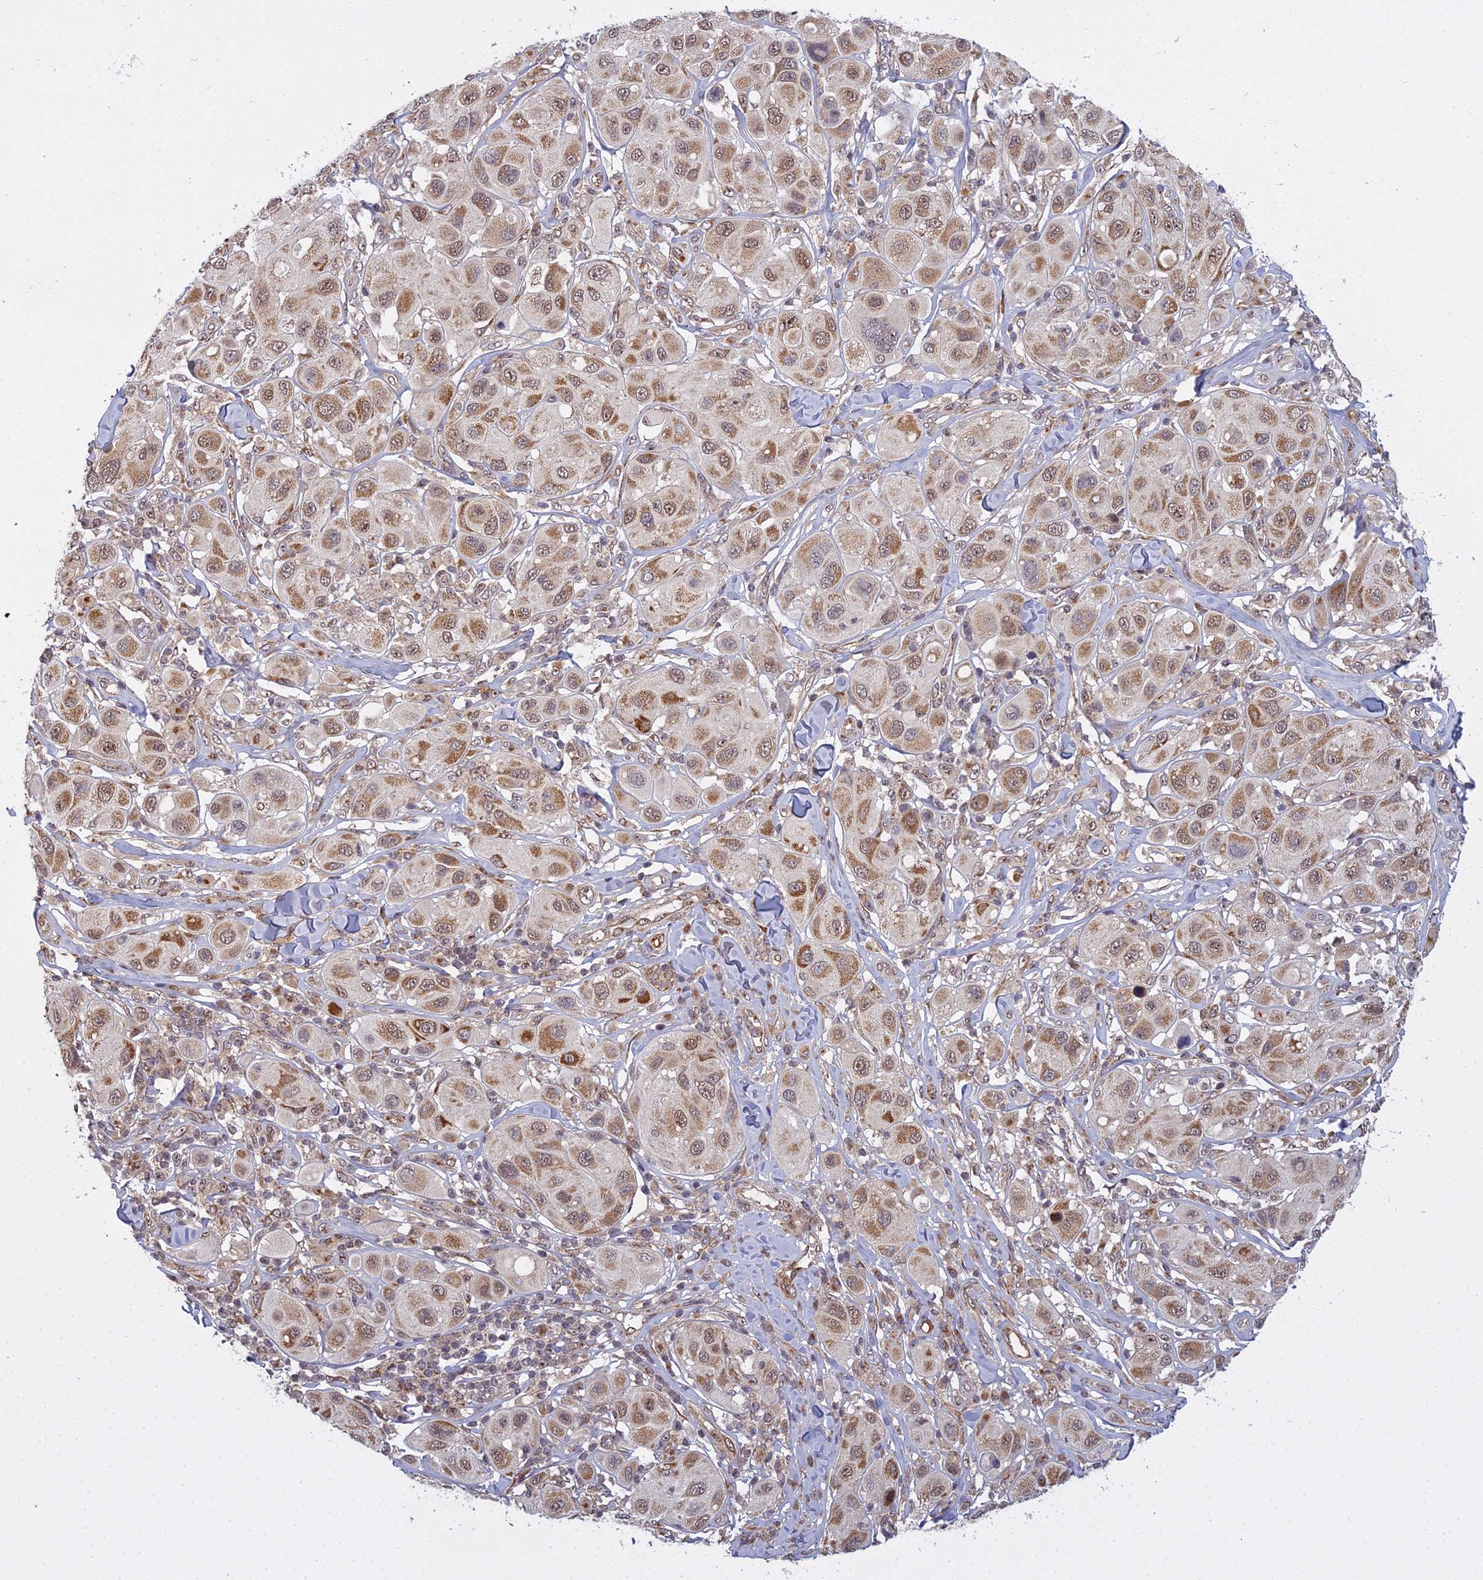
{"staining": {"intensity": "moderate", "quantity": ">75%", "location": "cytoplasmic/membranous,nuclear"}, "tissue": "melanoma", "cell_type": "Tumor cells", "image_type": "cancer", "snomed": [{"axis": "morphology", "description": "Malignant melanoma, Metastatic site"}, {"axis": "topography", "description": "Skin"}], "caption": "IHC staining of melanoma, which reveals medium levels of moderate cytoplasmic/membranous and nuclear expression in approximately >75% of tumor cells indicating moderate cytoplasmic/membranous and nuclear protein positivity. The staining was performed using DAB (brown) for protein detection and nuclei were counterstained in hematoxylin (blue).", "gene": "MEOX1", "patient": {"sex": "male", "age": 41}}